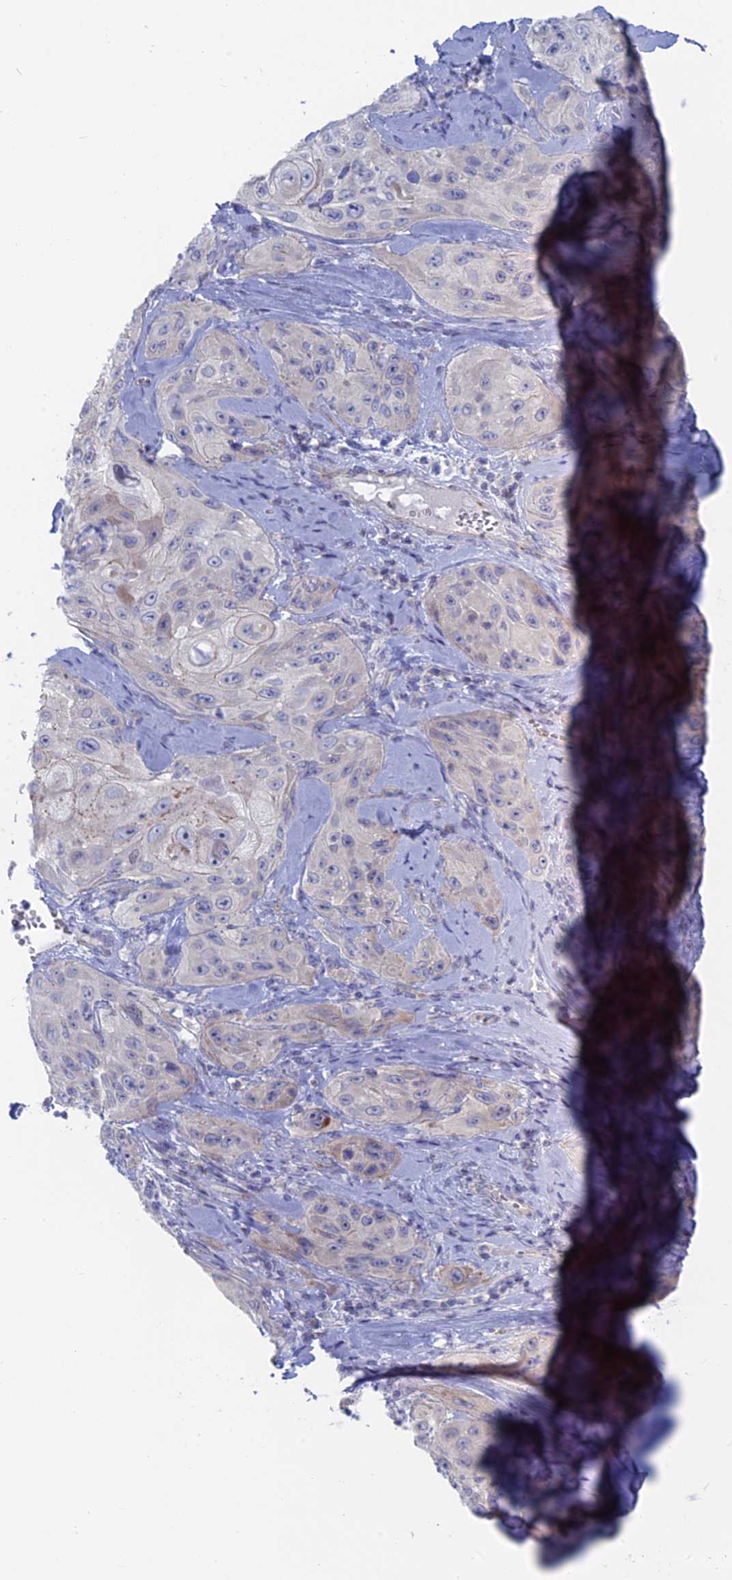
{"staining": {"intensity": "negative", "quantity": "none", "location": "none"}, "tissue": "cervical cancer", "cell_type": "Tumor cells", "image_type": "cancer", "snomed": [{"axis": "morphology", "description": "Squamous cell carcinoma, NOS"}, {"axis": "topography", "description": "Cervix"}], "caption": "Photomicrograph shows no protein positivity in tumor cells of squamous cell carcinoma (cervical) tissue.", "gene": "TBC1D30", "patient": {"sex": "female", "age": 42}}